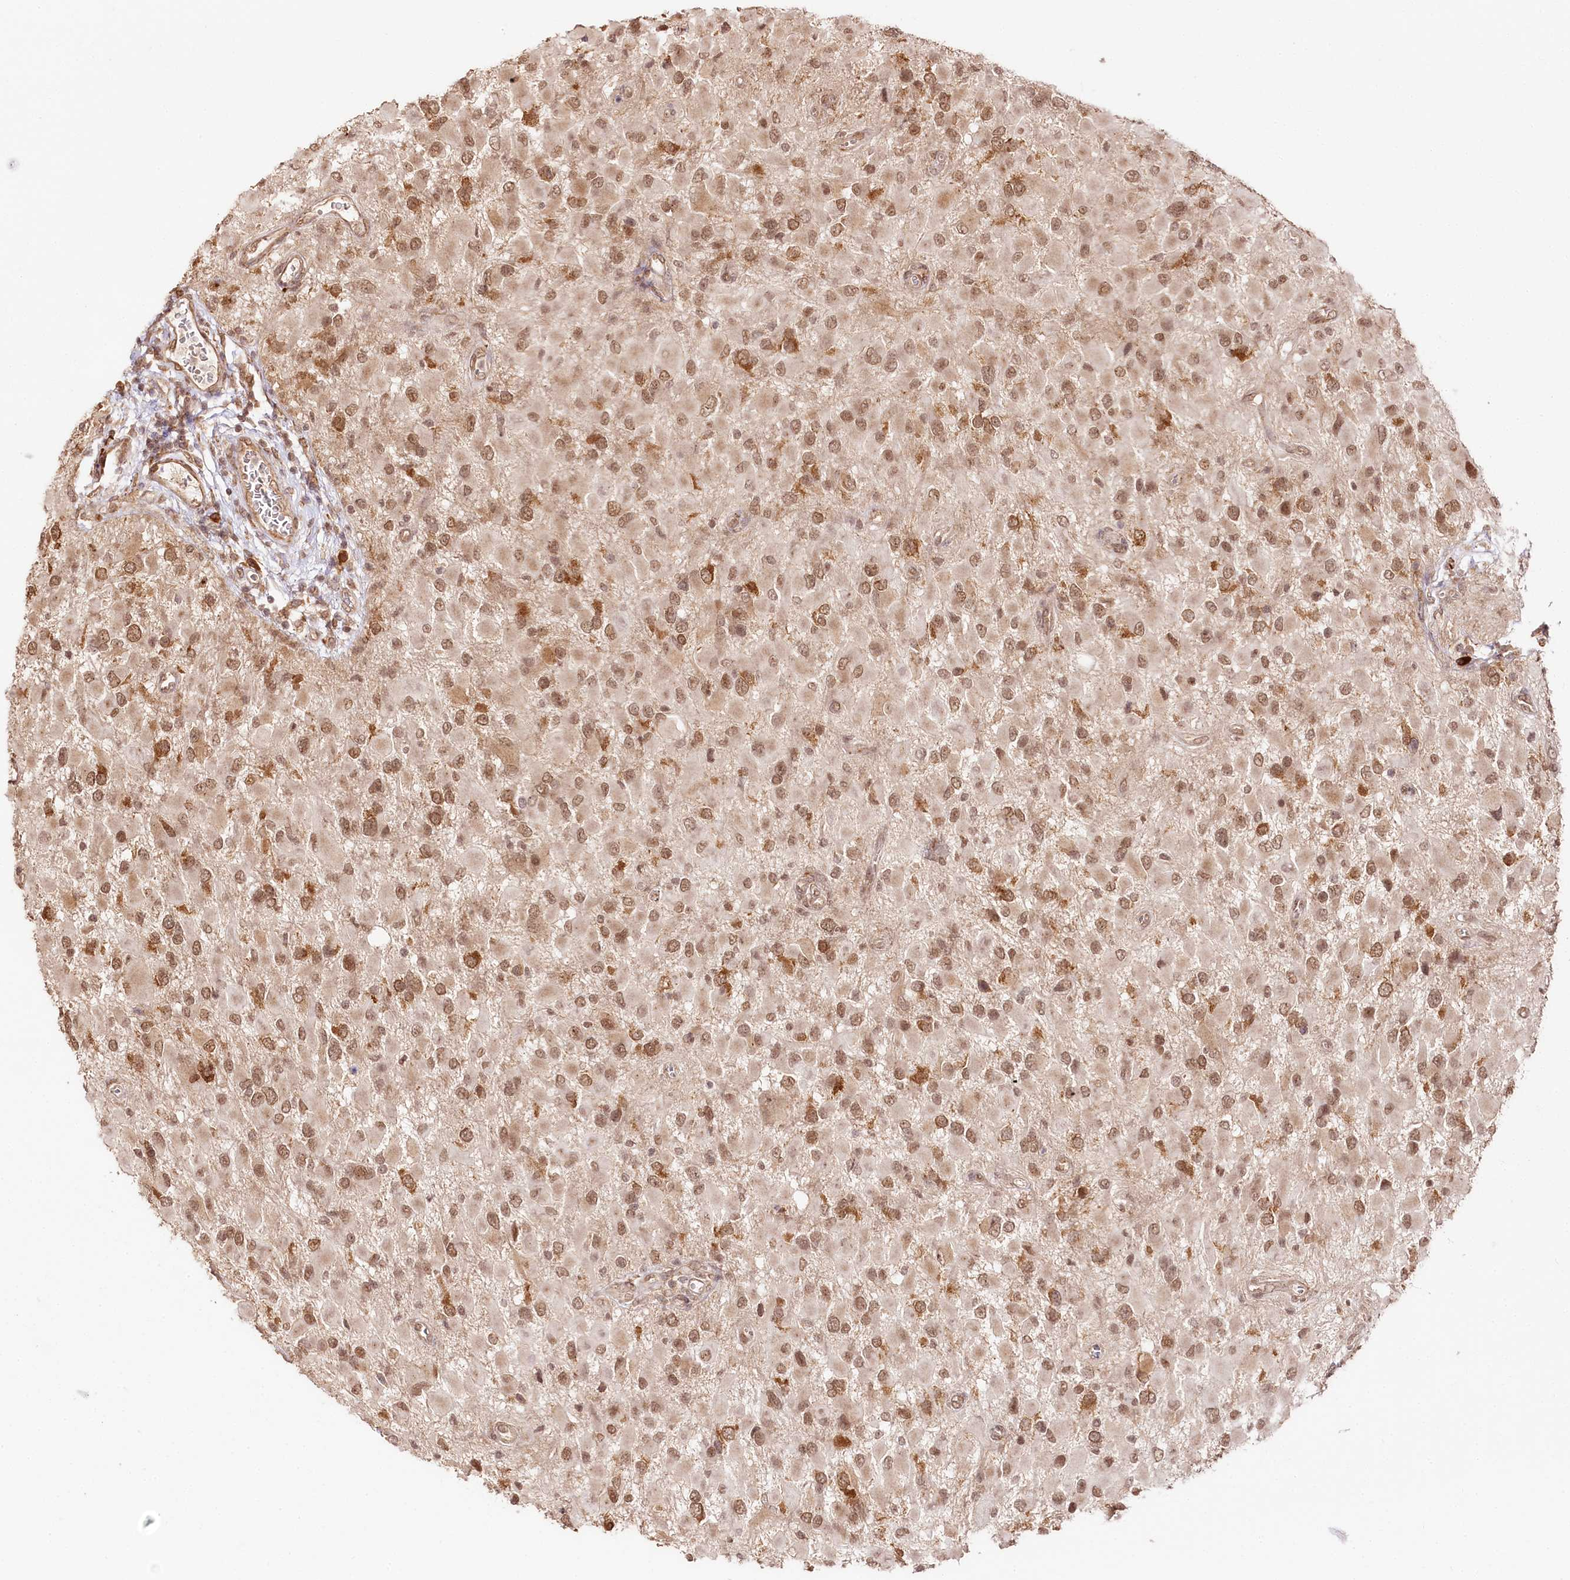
{"staining": {"intensity": "moderate", "quantity": ">75%", "location": "cytoplasmic/membranous,nuclear"}, "tissue": "glioma", "cell_type": "Tumor cells", "image_type": "cancer", "snomed": [{"axis": "morphology", "description": "Glioma, malignant, High grade"}, {"axis": "topography", "description": "Brain"}], "caption": "Malignant glioma (high-grade) tissue displays moderate cytoplasmic/membranous and nuclear staining in approximately >75% of tumor cells, visualized by immunohistochemistry.", "gene": "ENSG00000144785", "patient": {"sex": "male", "age": 53}}